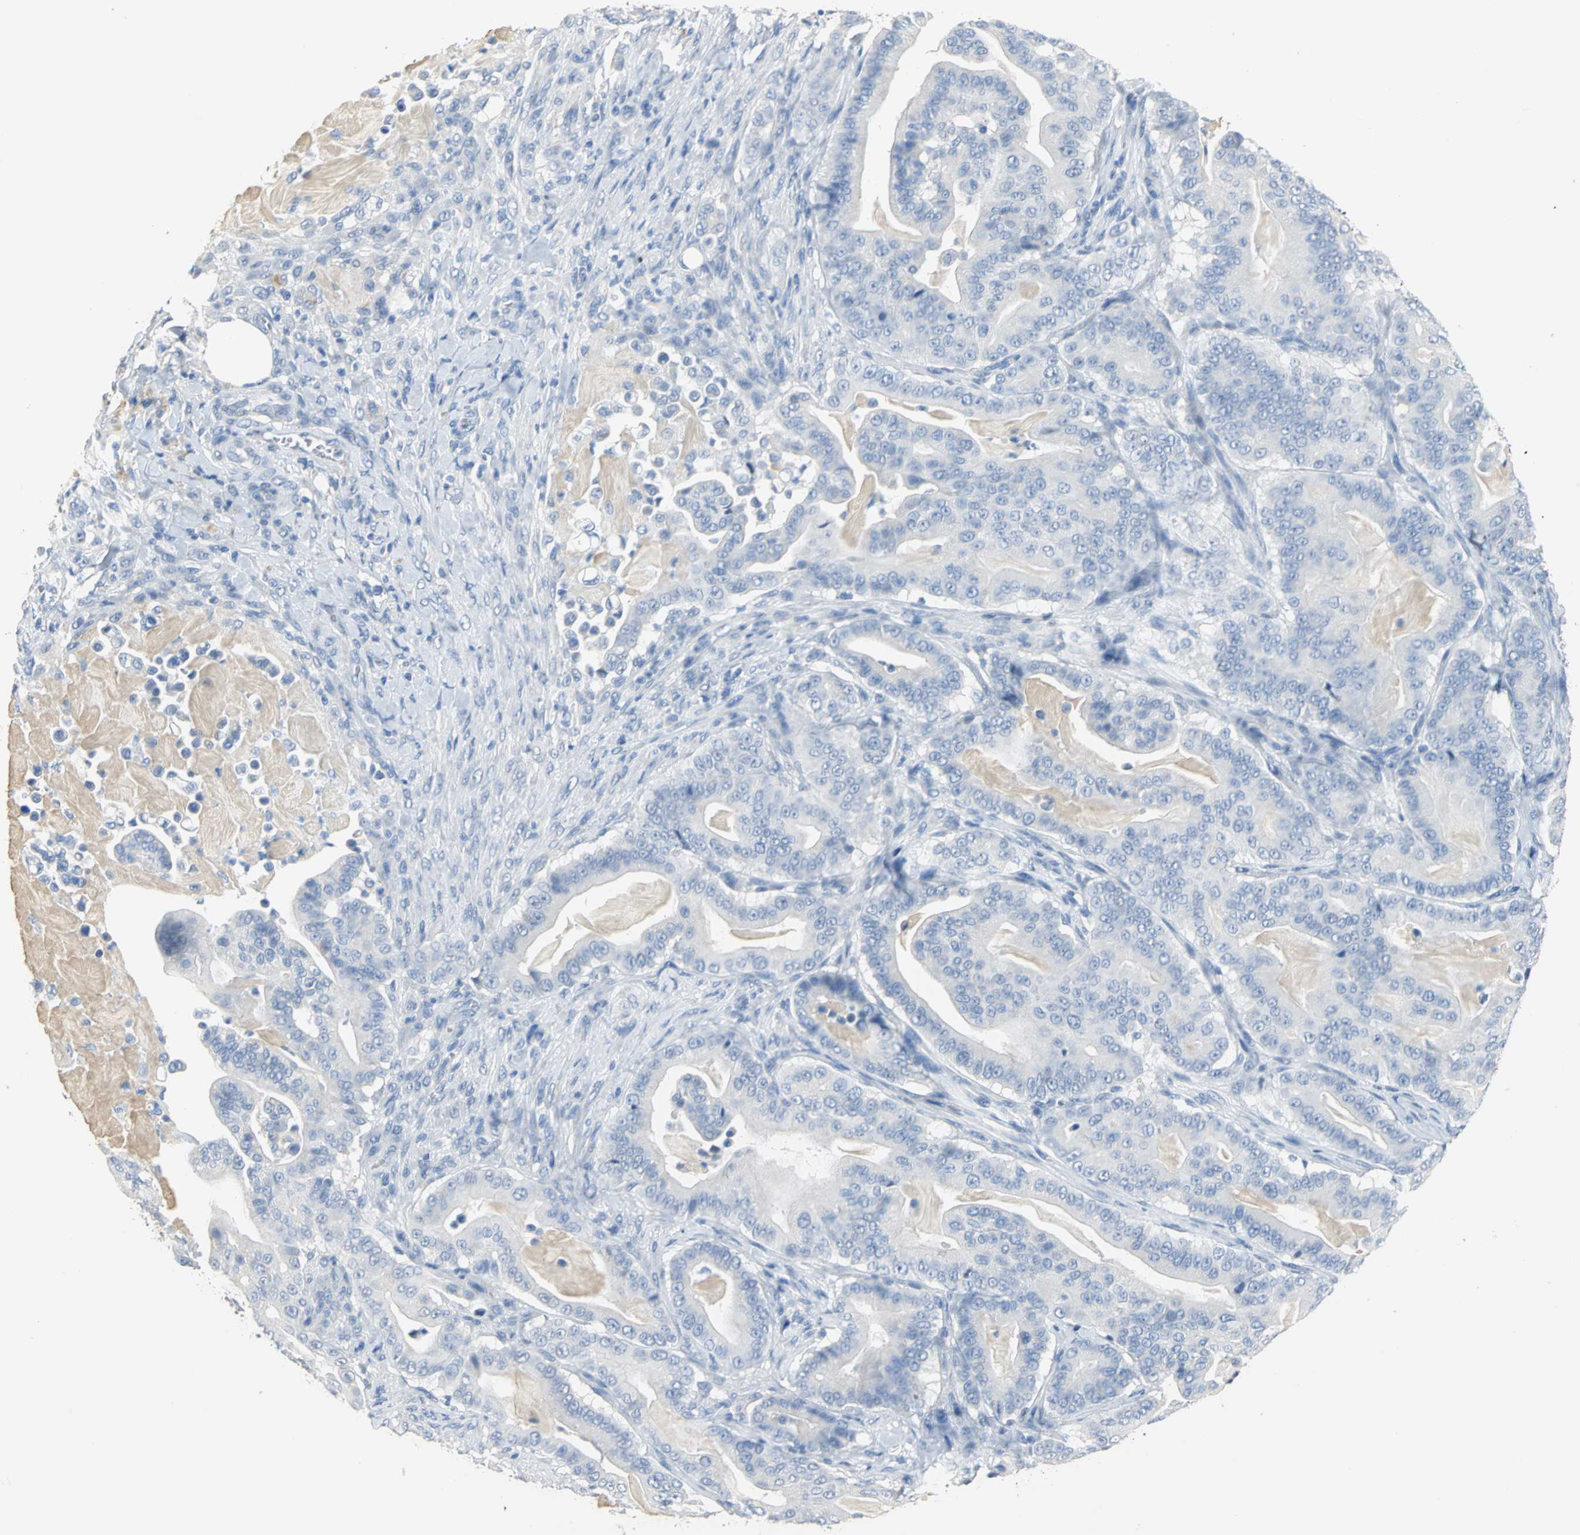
{"staining": {"intensity": "negative", "quantity": "none", "location": "none"}, "tissue": "pancreatic cancer", "cell_type": "Tumor cells", "image_type": "cancer", "snomed": [{"axis": "morphology", "description": "Adenocarcinoma, NOS"}, {"axis": "topography", "description": "Pancreas"}], "caption": "Immunohistochemistry photomicrograph of neoplastic tissue: human adenocarcinoma (pancreatic) stained with DAB shows no significant protein staining in tumor cells.", "gene": "GYG2", "patient": {"sex": "male", "age": 63}}